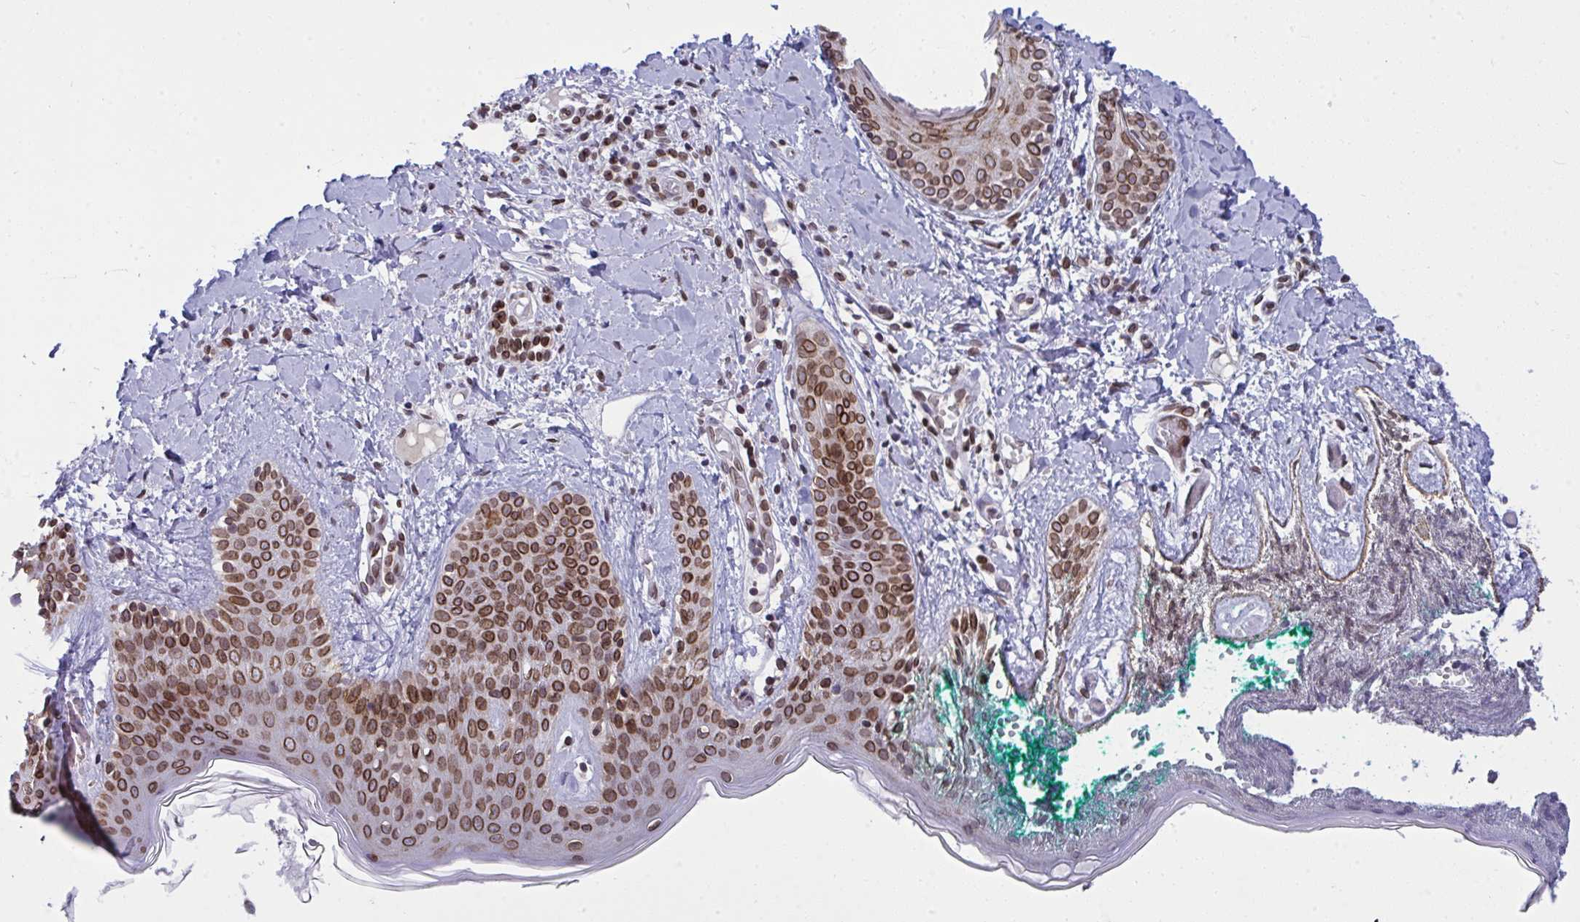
{"staining": {"intensity": "moderate", "quantity": ">75%", "location": "cytoplasmic/membranous,nuclear"}, "tissue": "skin", "cell_type": "Fibroblasts", "image_type": "normal", "snomed": [{"axis": "morphology", "description": "Normal tissue, NOS"}, {"axis": "topography", "description": "Skin"}], "caption": "Skin stained with DAB (3,3'-diaminobenzidine) IHC demonstrates medium levels of moderate cytoplasmic/membranous,nuclear expression in about >75% of fibroblasts. (DAB (3,3'-diaminobenzidine) = brown stain, brightfield microscopy at high magnification).", "gene": "RANBP2", "patient": {"sex": "male", "age": 16}}